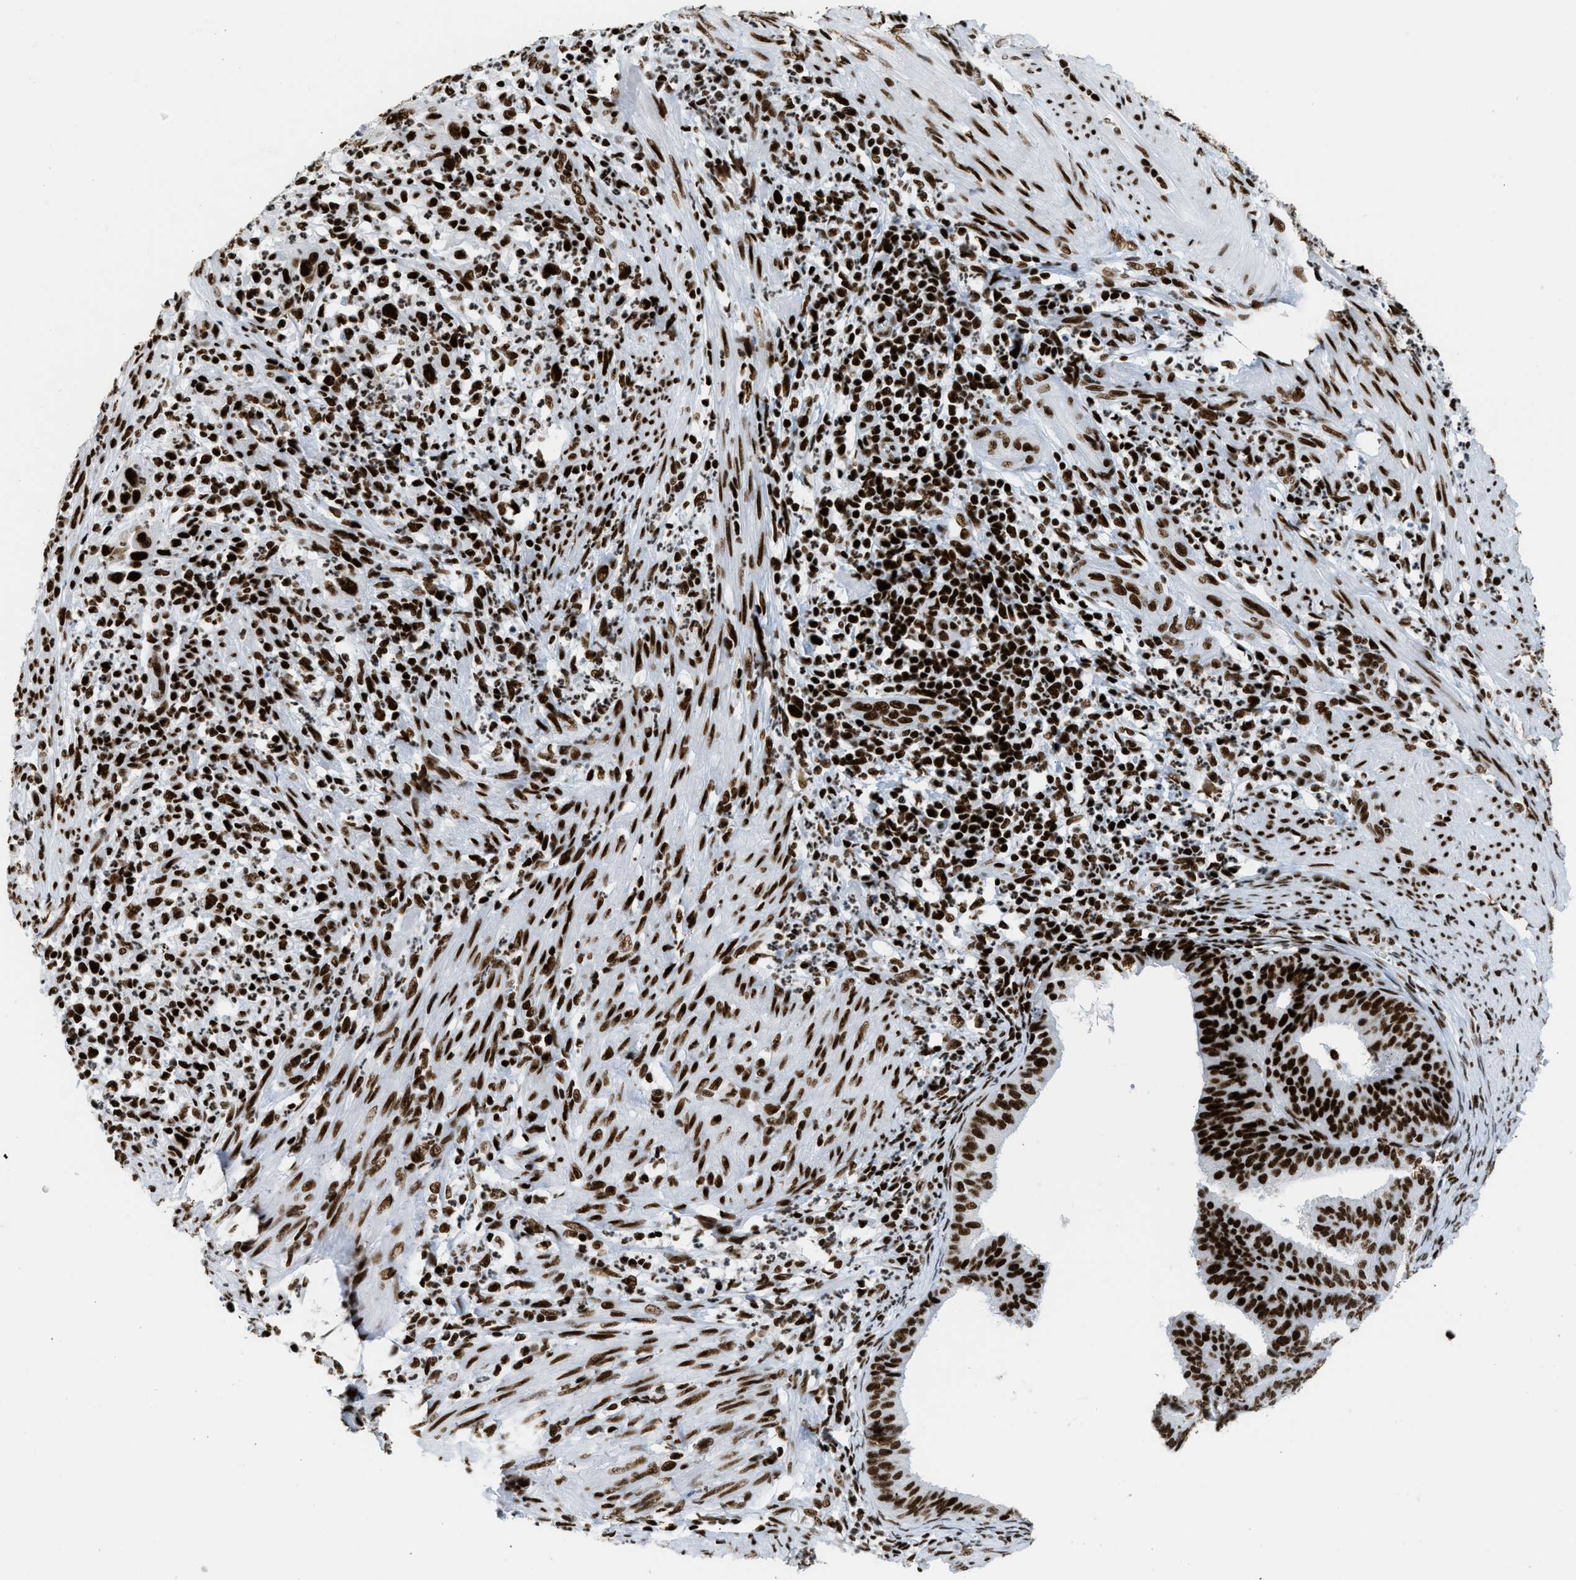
{"staining": {"intensity": "strong", "quantity": ">75%", "location": "nuclear"}, "tissue": "endometrial cancer", "cell_type": "Tumor cells", "image_type": "cancer", "snomed": [{"axis": "morphology", "description": "Adenocarcinoma, NOS"}, {"axis": "topography", "description": "Endometrium"}], "caption": "Tumor cells reveal high levels of strong nuclear positivity in approximately >75% of cells in adenocarcinoma (endometrial). The protein of interest is shown in brown color, while the nuclei are stained blue.", "gene": "PIF1", "patient": {"sex": "female", "age": 70}}